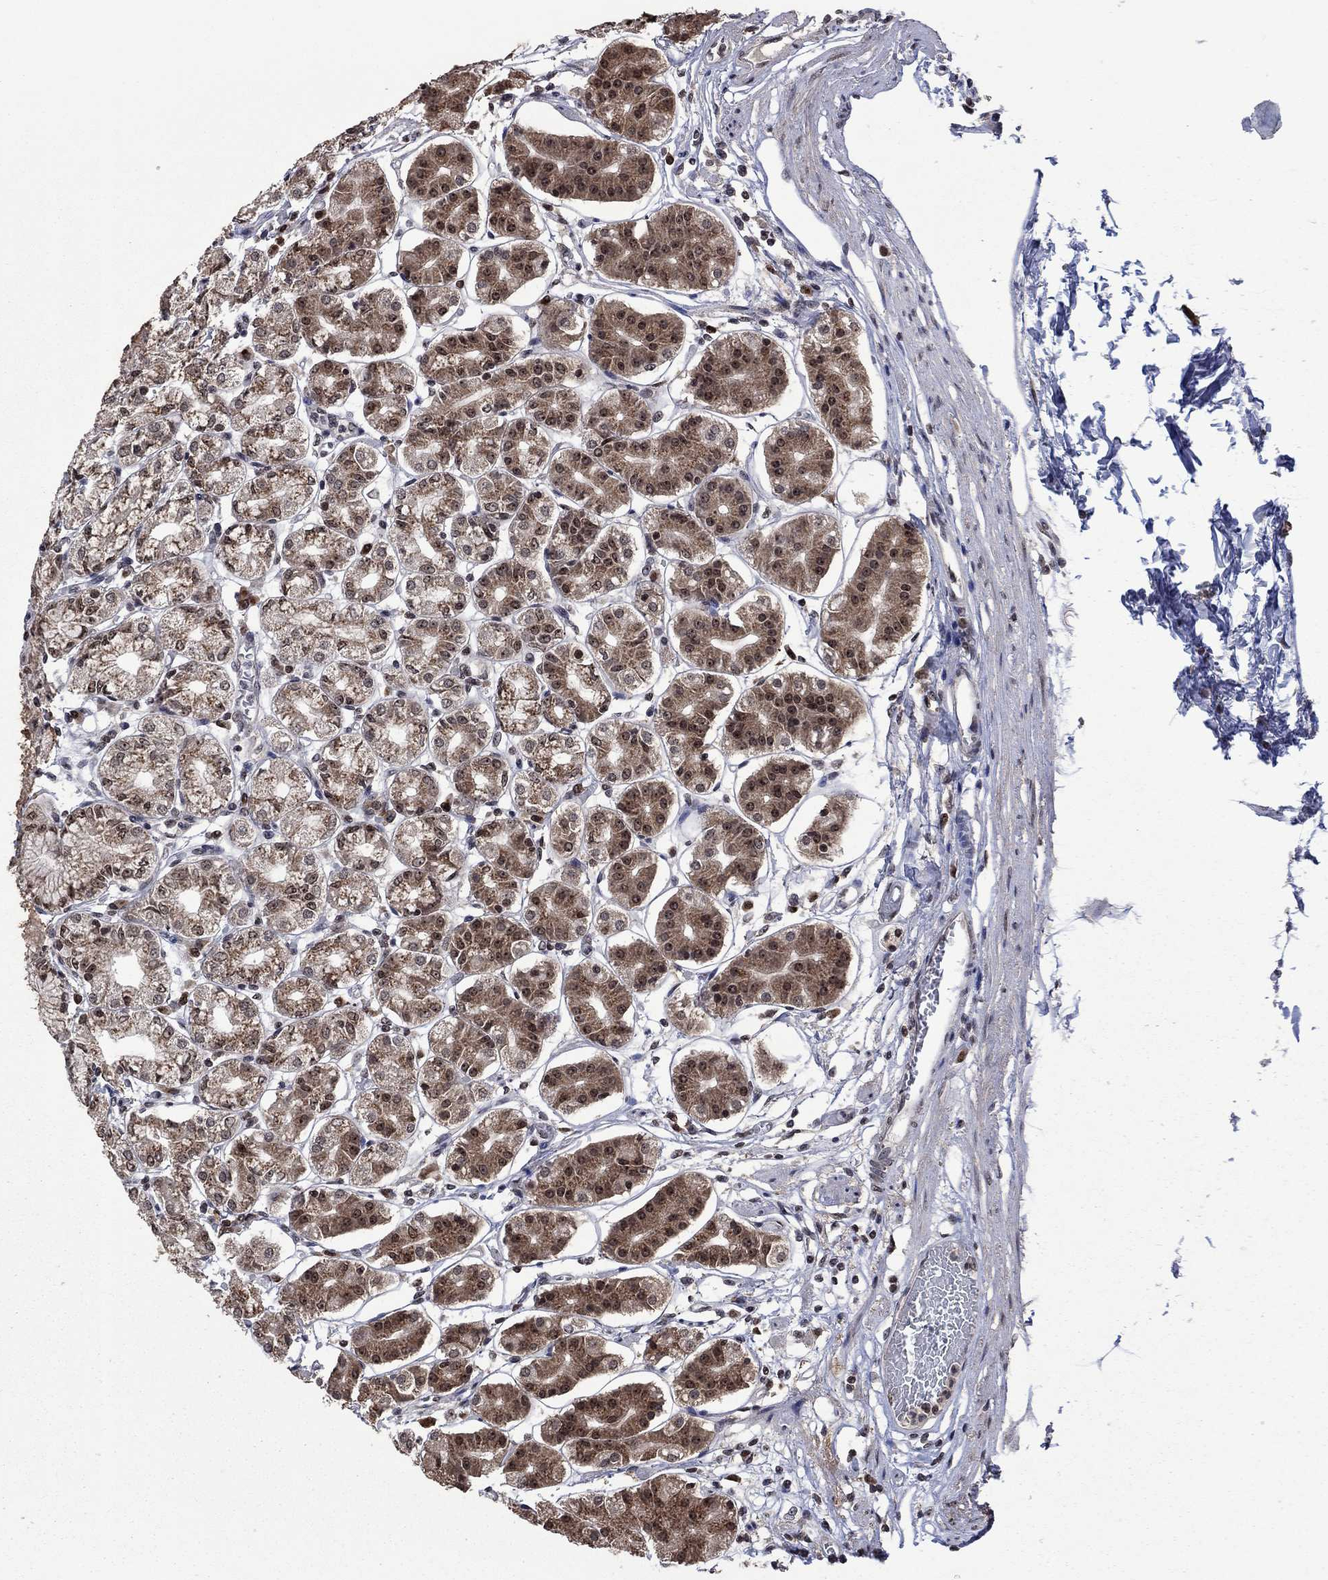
{"staining": {"intensity": "moderate", "quantity": "25%-75%", "location": "cytoplasmic/membranous,nuclear"}, "tissue": "stomach", "cell_type": "Glandular cells", "image_type": "normal", "snomed": [{"axis": "morphology", "description": "Normal tissue, NOS"}, {"axis": "topography", "description": "Skeletal muscle"}, {"axis": "topography", "description": "Stomach"}], "caption": "Moderate cytoplasmic/membranous,nuclear expression for a protein is identified in approximately 25%-75% of glandular cells of normal stomach using IHC.", "gene": "FBLL1", "patient": {"sex": "female", "age": 57}}